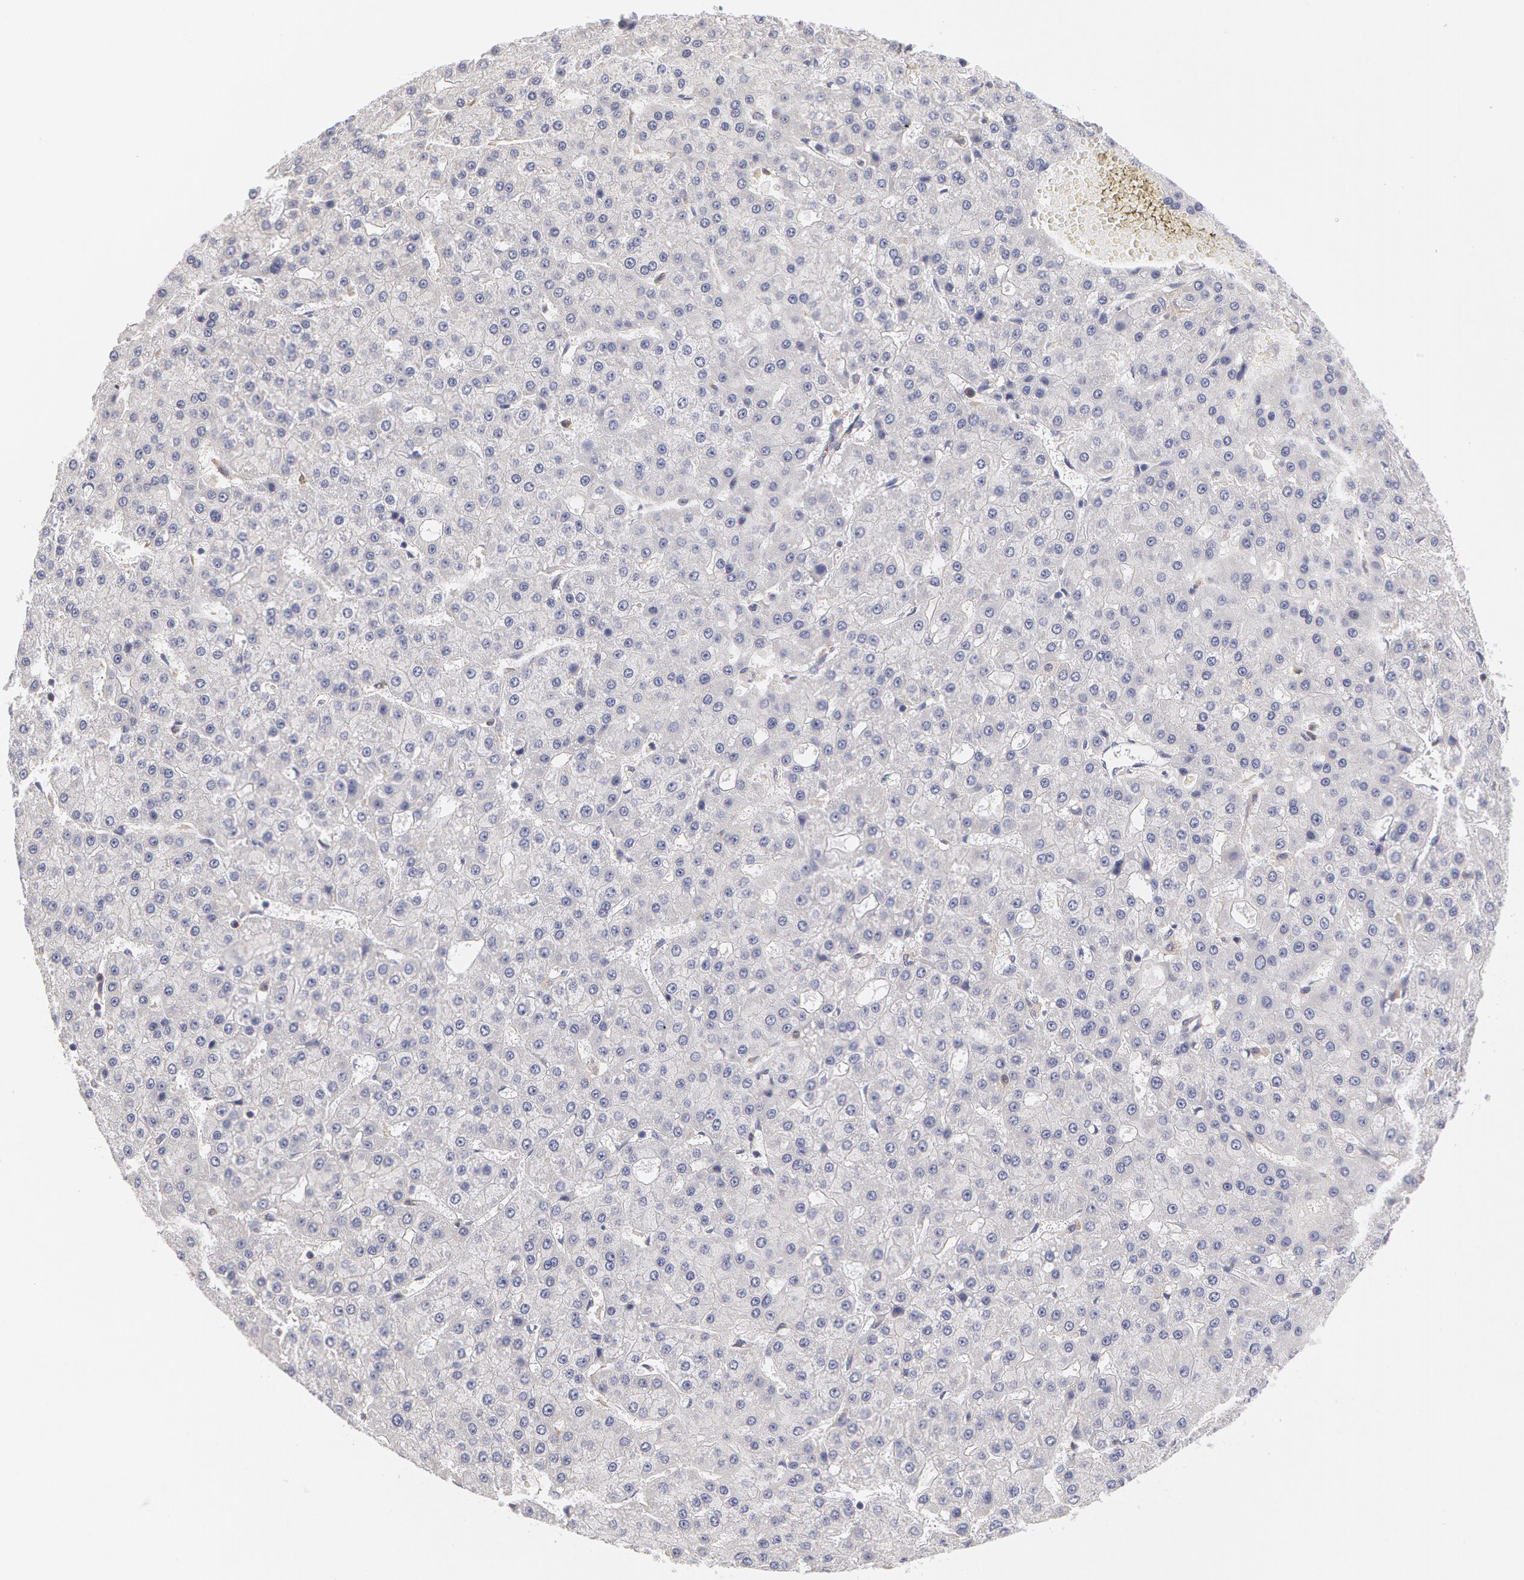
{"staining": {"intensity": "negative", "quantity": "none", "location": "none"}, "tissue": "liver cancer", "cell_type": "Tumor cells", "image_type": "cancer", "snomed": [{"axis": "morphology", "description": "Carcinoma, Hepatocellular, NOS"}, {"axis": "topography", "description": "Liver"}], "caption": "Human liver cancer (hepatocellular carcinoma) stained for a protein using IHC demonstrates no positivity in tumor cells.", "gene": "SYK", "patient": {"sex": "male", "age": 47}}